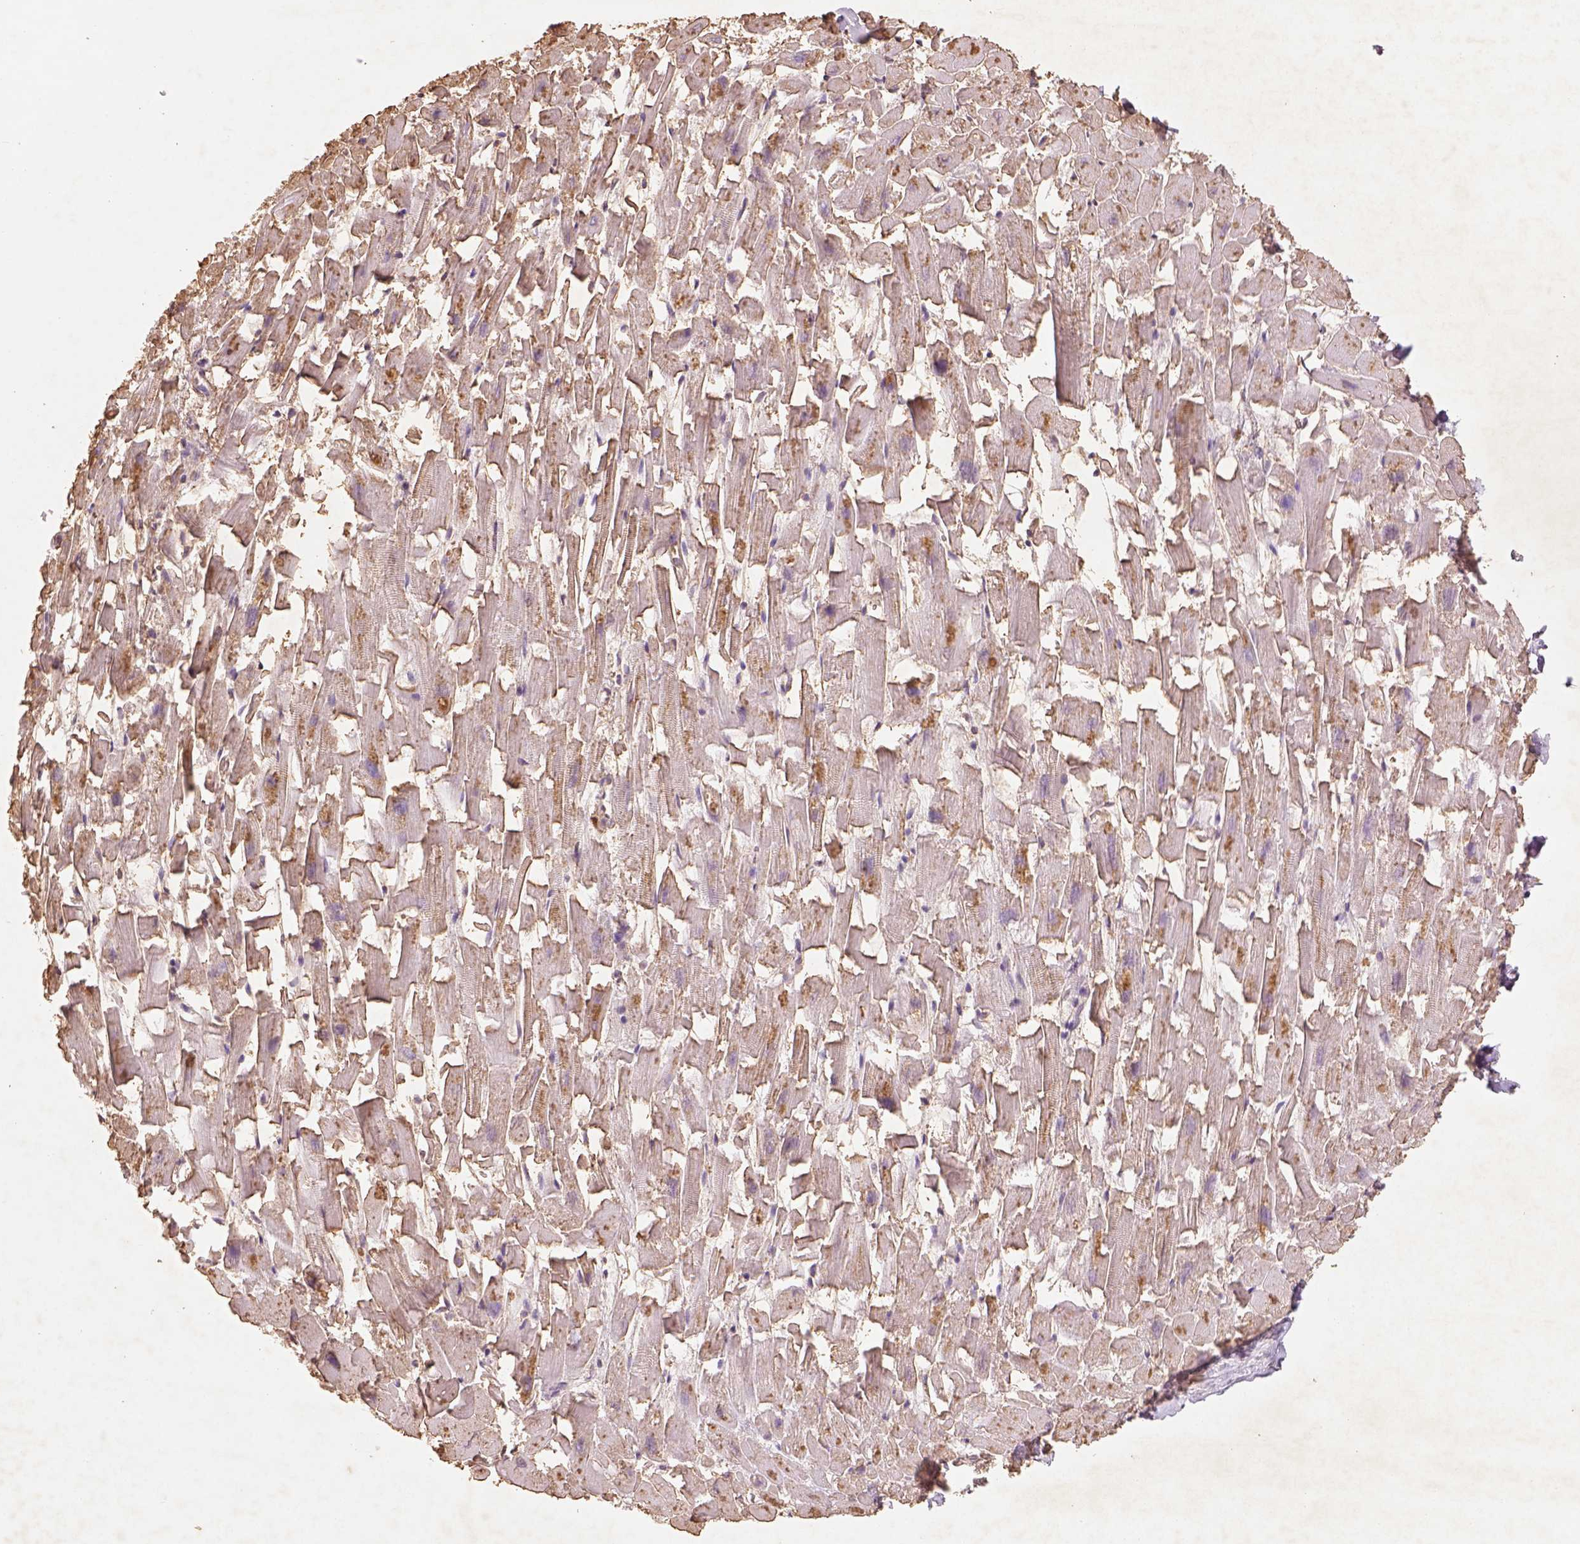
{"staining": {"intensity": "negative", "quantity": "none", "location": "none"}, "tissue": "heart muscle", "cell_type": "Cardiomyocytes", "image_type": "normal", "snomed": [{"axis": "morphology", "description": "Normal tissue, NOS"}, {"axis": "topography", "description": "Heart"}], "caption": "DAB (3,3'-diaminobenzidine) immunohistochemical staining of normal heart muscle demonstrates no significant positivity in cardiomyocytes.", "gene": "AP2B1", "patient": {"sex": "female", "age": 64}}